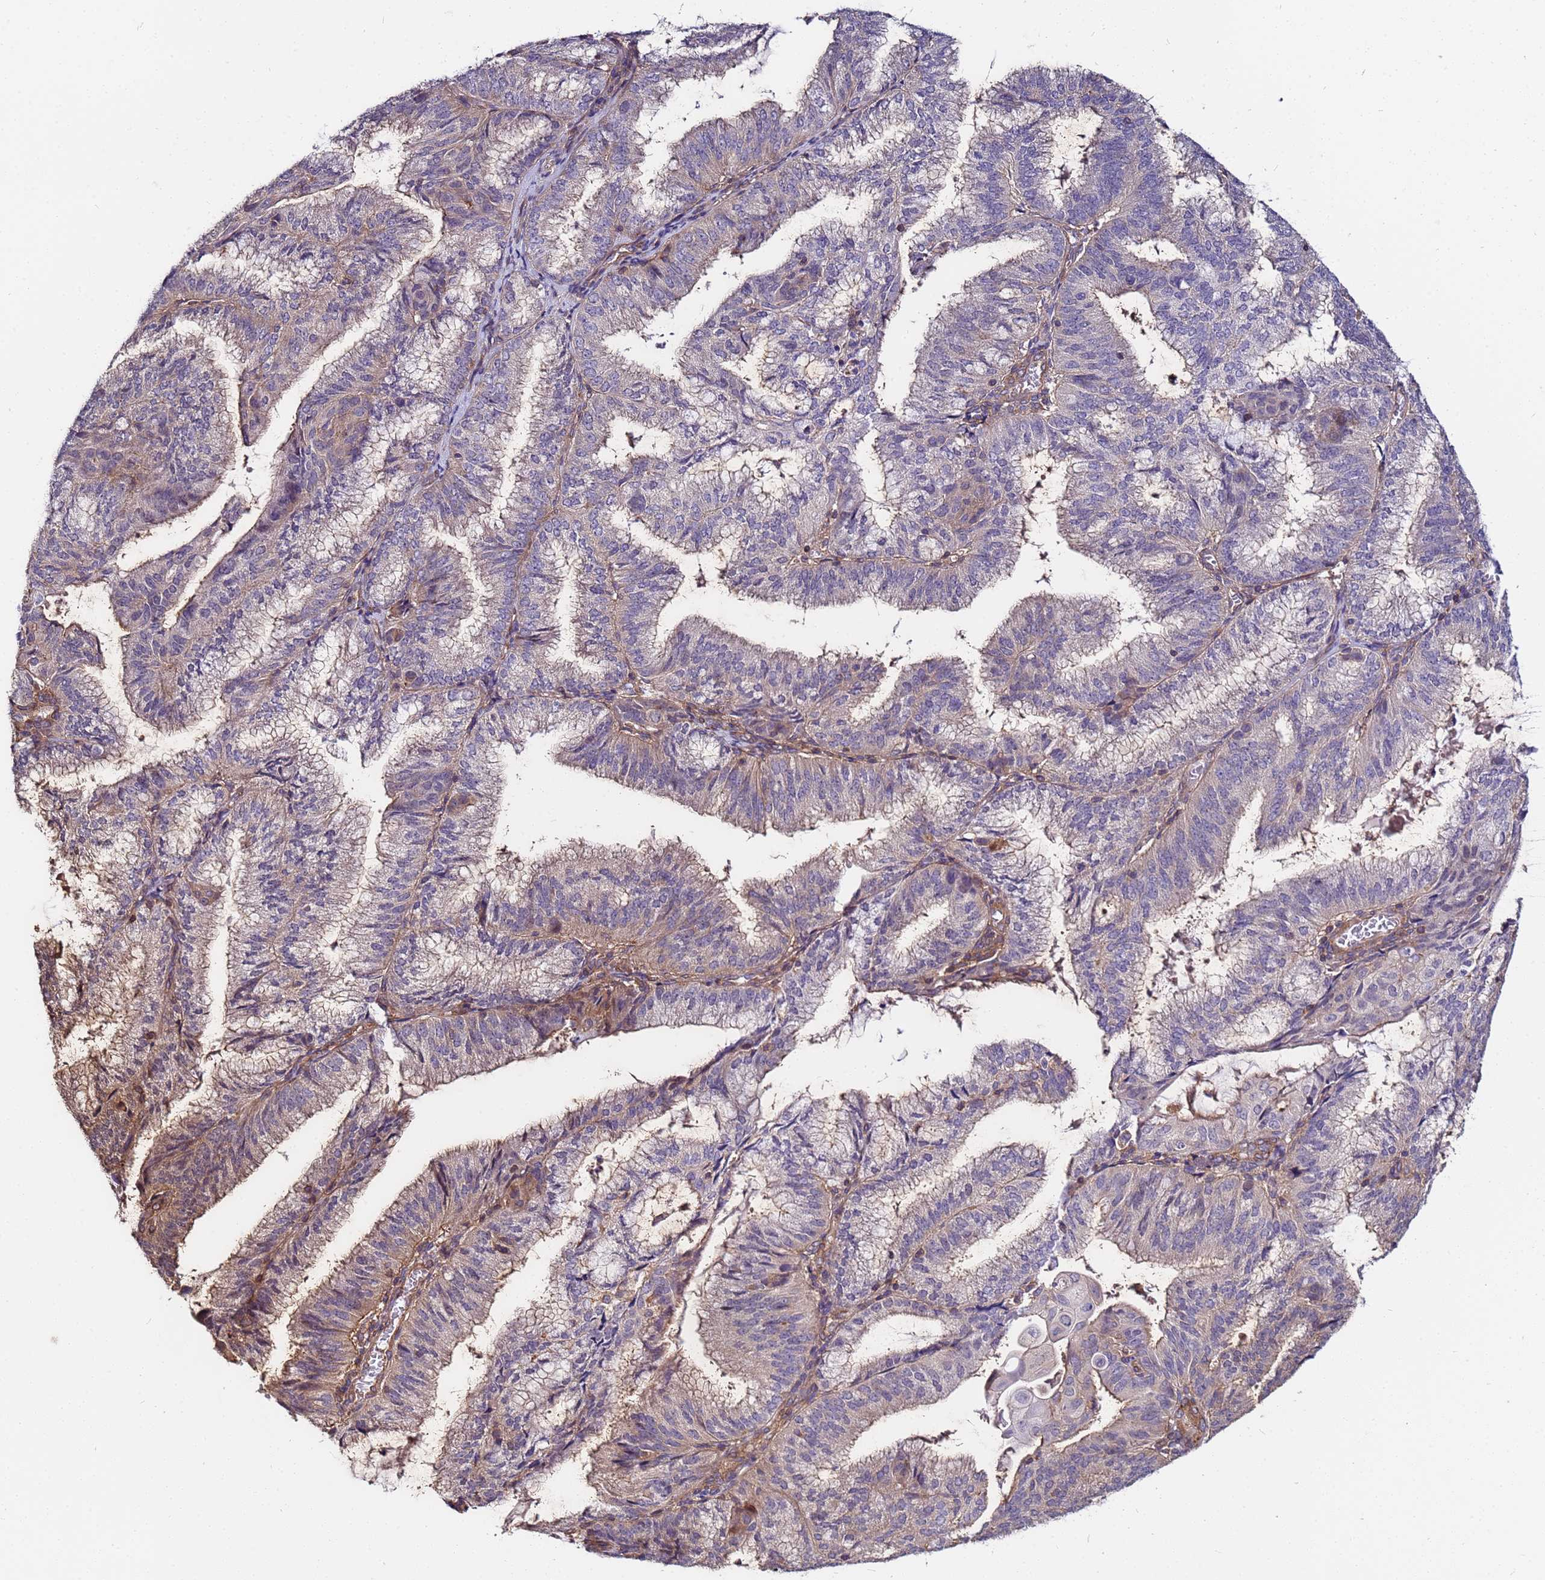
{"staining": {"intensity": "moderate", "quantity": "<25%", "location": "cytoplasmic/membranous"}, "tissue": "endometrial cancer", "cell_type": "Tumor cells", "image_type": "cancer", "snomed": [{"axis": "morphology", "description": "Adenocarcinoma, NOS"}, {"axis": "topography", "description": "Endometrium"}], "caption": "IHC staining of endometrial adenocarcinoma, which displays low levels of moderate cytoplasmic/membranous positivity in approximately <25% of tumor cells indicating moderate cytoplasmic/membranous protein staining. The staining was performed using DAB (3,3'-diaminobenzidine) (brown) for protein detection and nuclei were counterstained in hematoxylin (blue).", "gene": "STK38", "patient": {"sex": "female", "age": 49}}